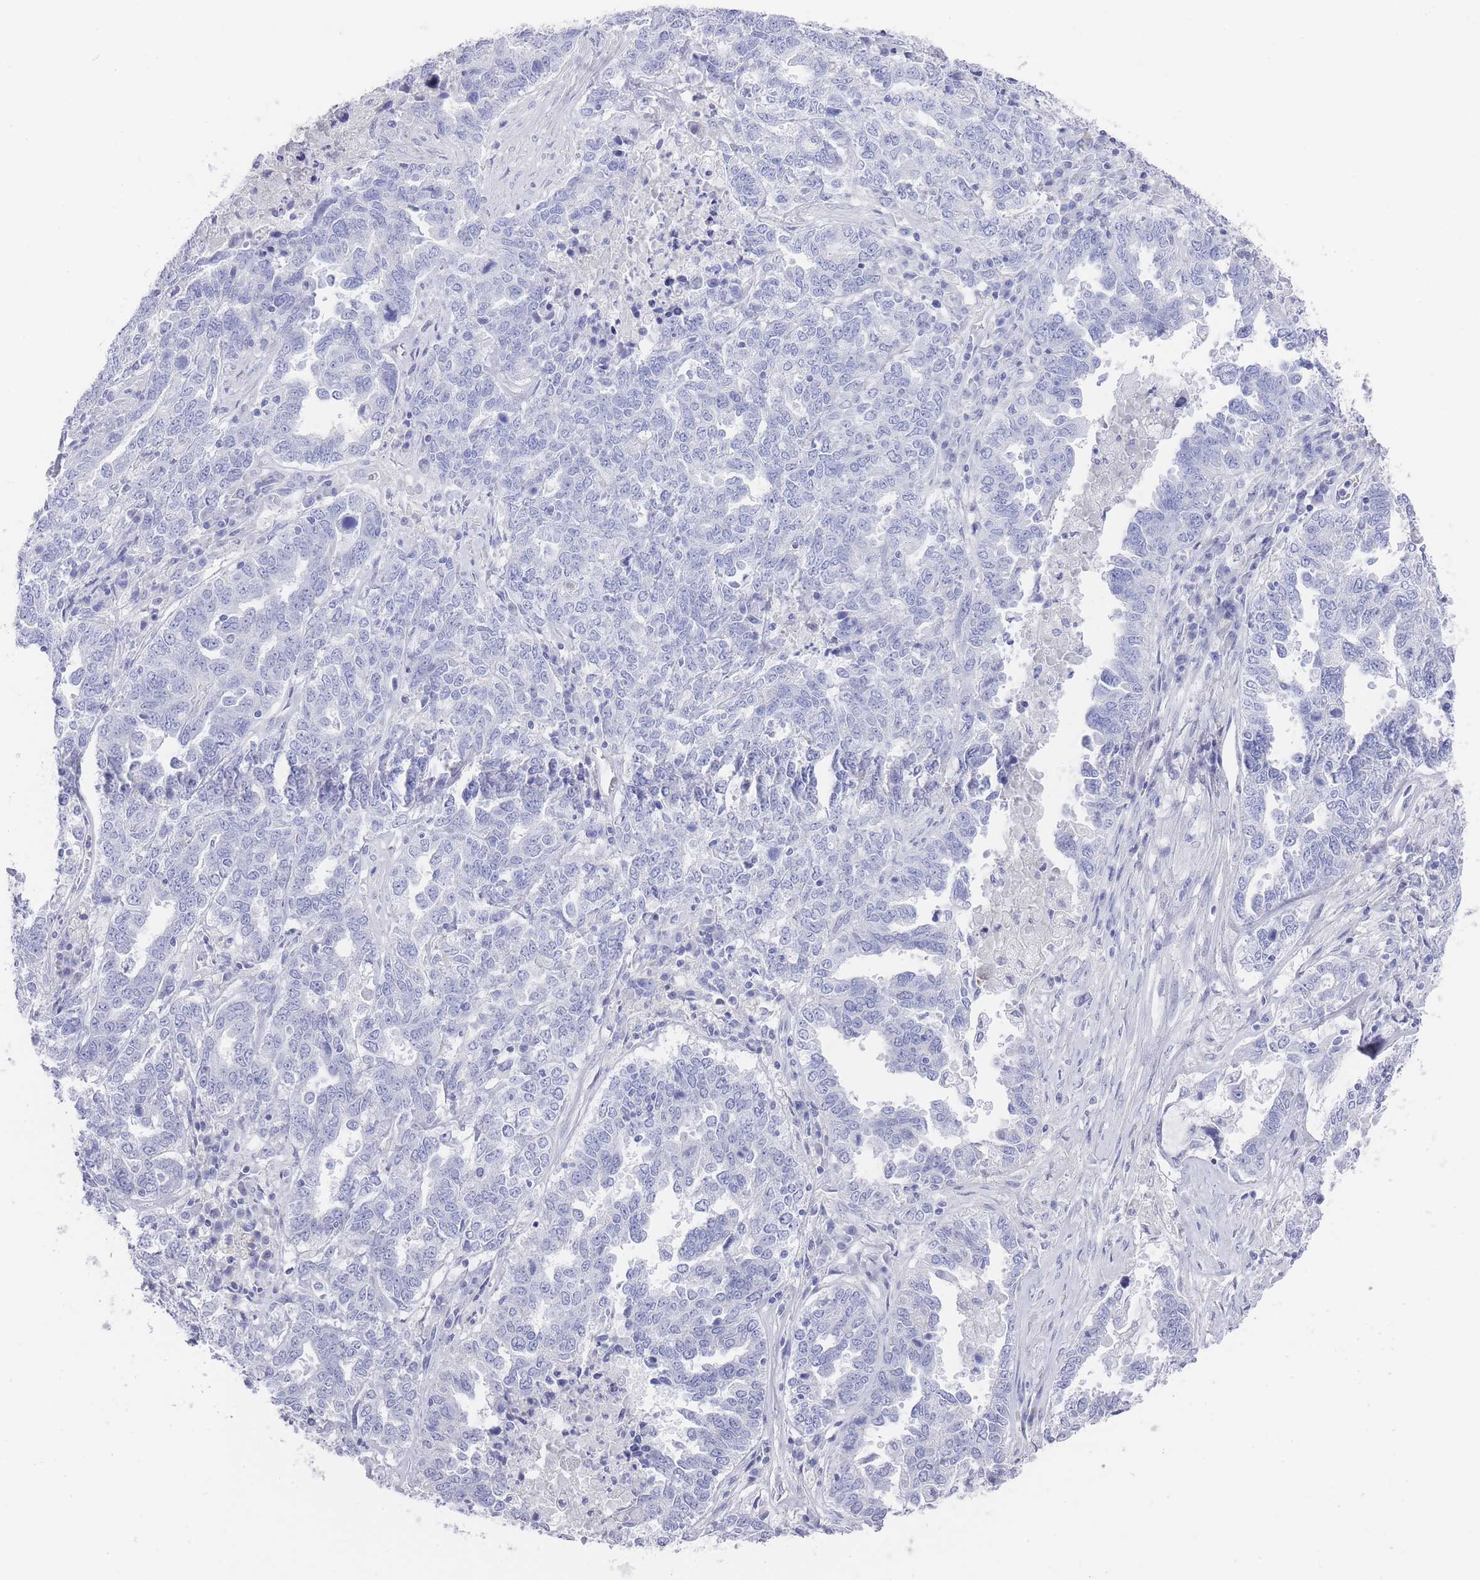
{"staining": {"intensity": "negative", "quantity": "none", "location": "none"}, "tissue": "ovarian cancer", "cell_type": "Tumor cells", "image_type": "cancer", "snomed": [{"axis": "morphology", "description": "Carcinoma, endometroid"}, {"axis": "topography", "description": "Ovary"}], "caption": "The immunohistochemistry photomicrograph has no significant expression in tumor cells of ovarian endometroid carcinoma tissue. (Immunohistochemistry (ihc), brightfield microscopy, high magnification).", "gene": "RAB2B", "patient": {"sex": "female", "age": 62}}